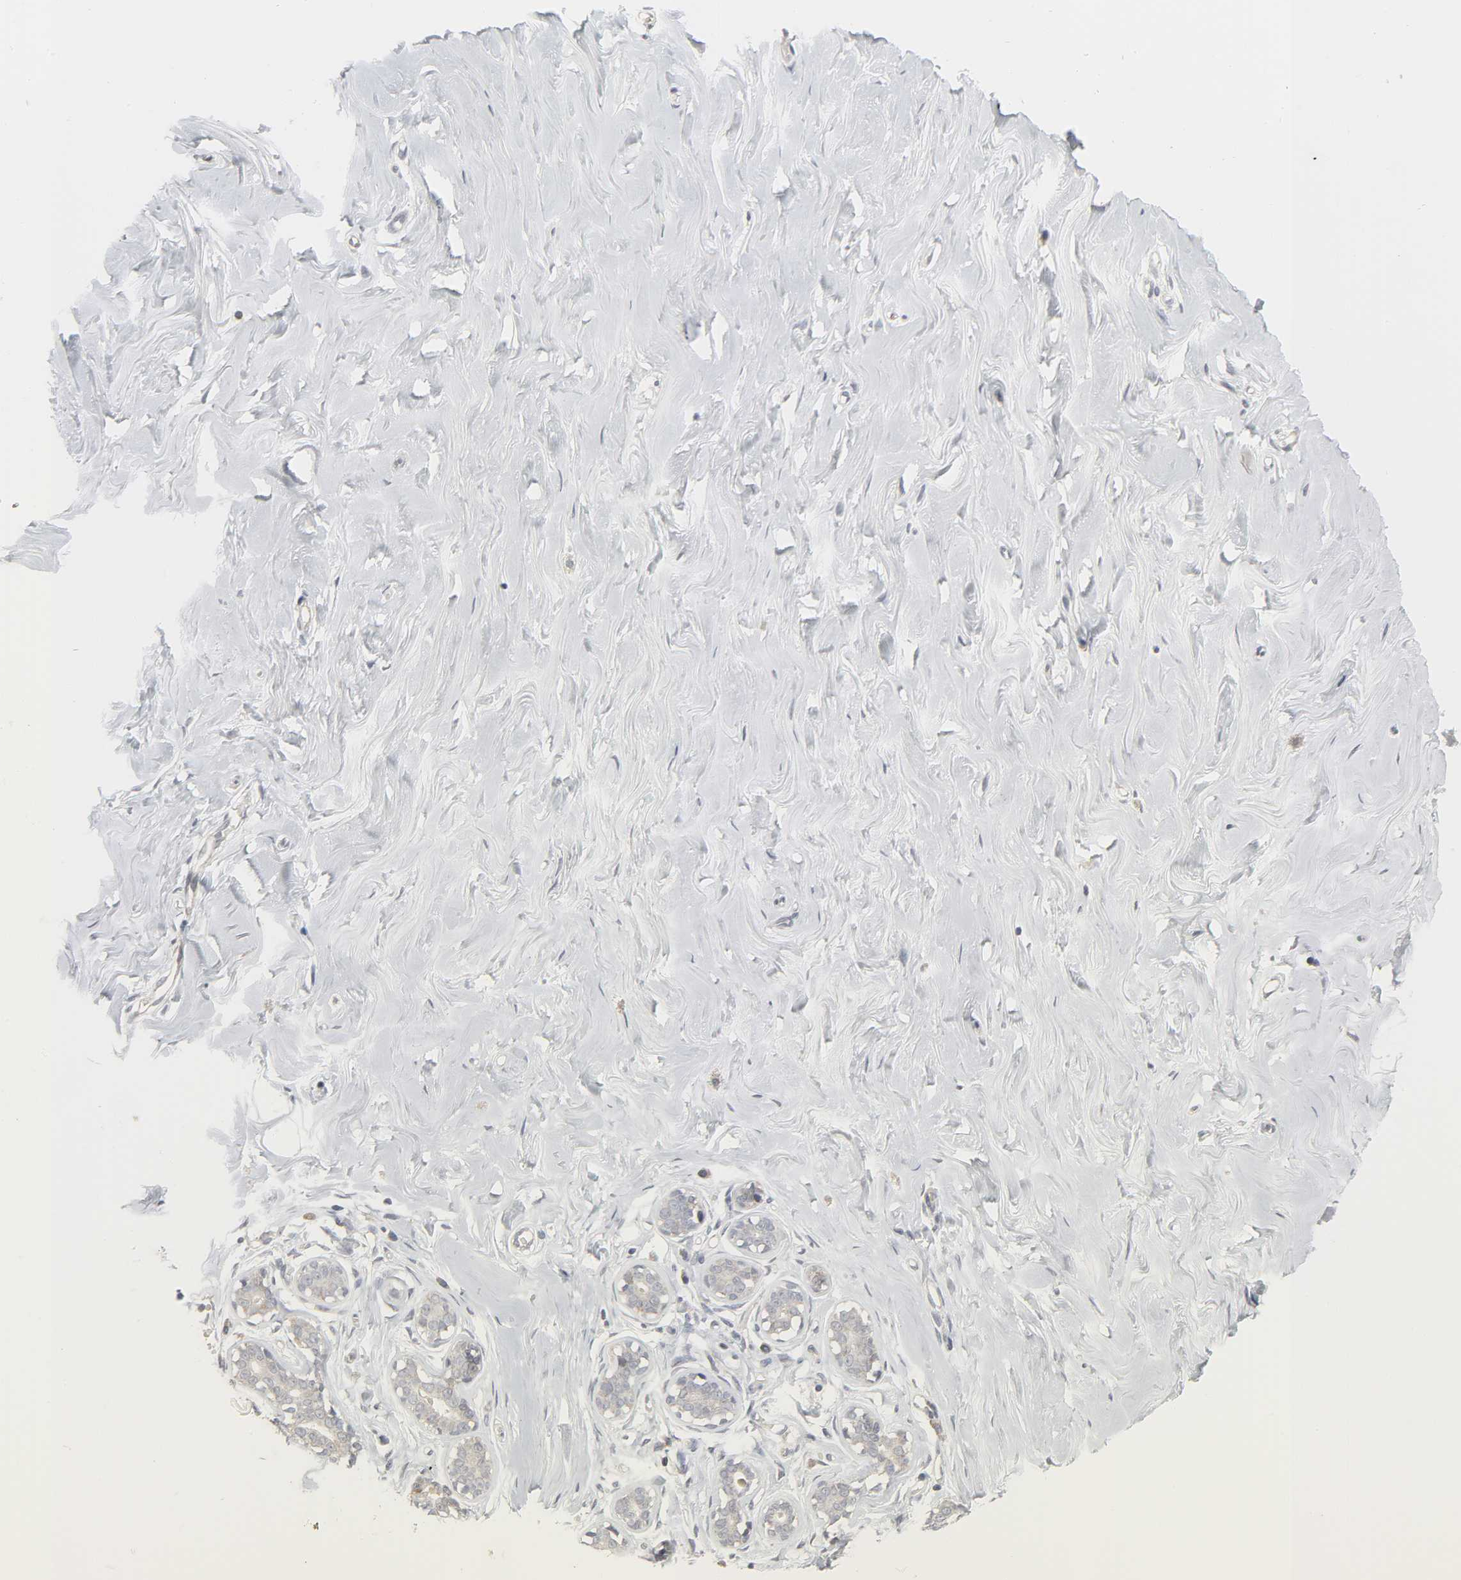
{"staining": {"intensity": "negative", "quantity": "none", "location": "none"}, "tissue": "breast", "cell_type": "Adipocytes", "image_type": "normal", "snomed": [{"axis": "morphology", "description": "Normal tissue, NOS"}, {"axis": "topography", "description": "Breast"}], "caption": "Breast was stained to show a protein in brown. There is no significant expression in adipocytes. (Brightfield microscopy of DAB (3,3'-diaminobenzidine) IHC at high magnification).", "gene": "CLIP1", "patient": {"sex": "female", "age": 23}}